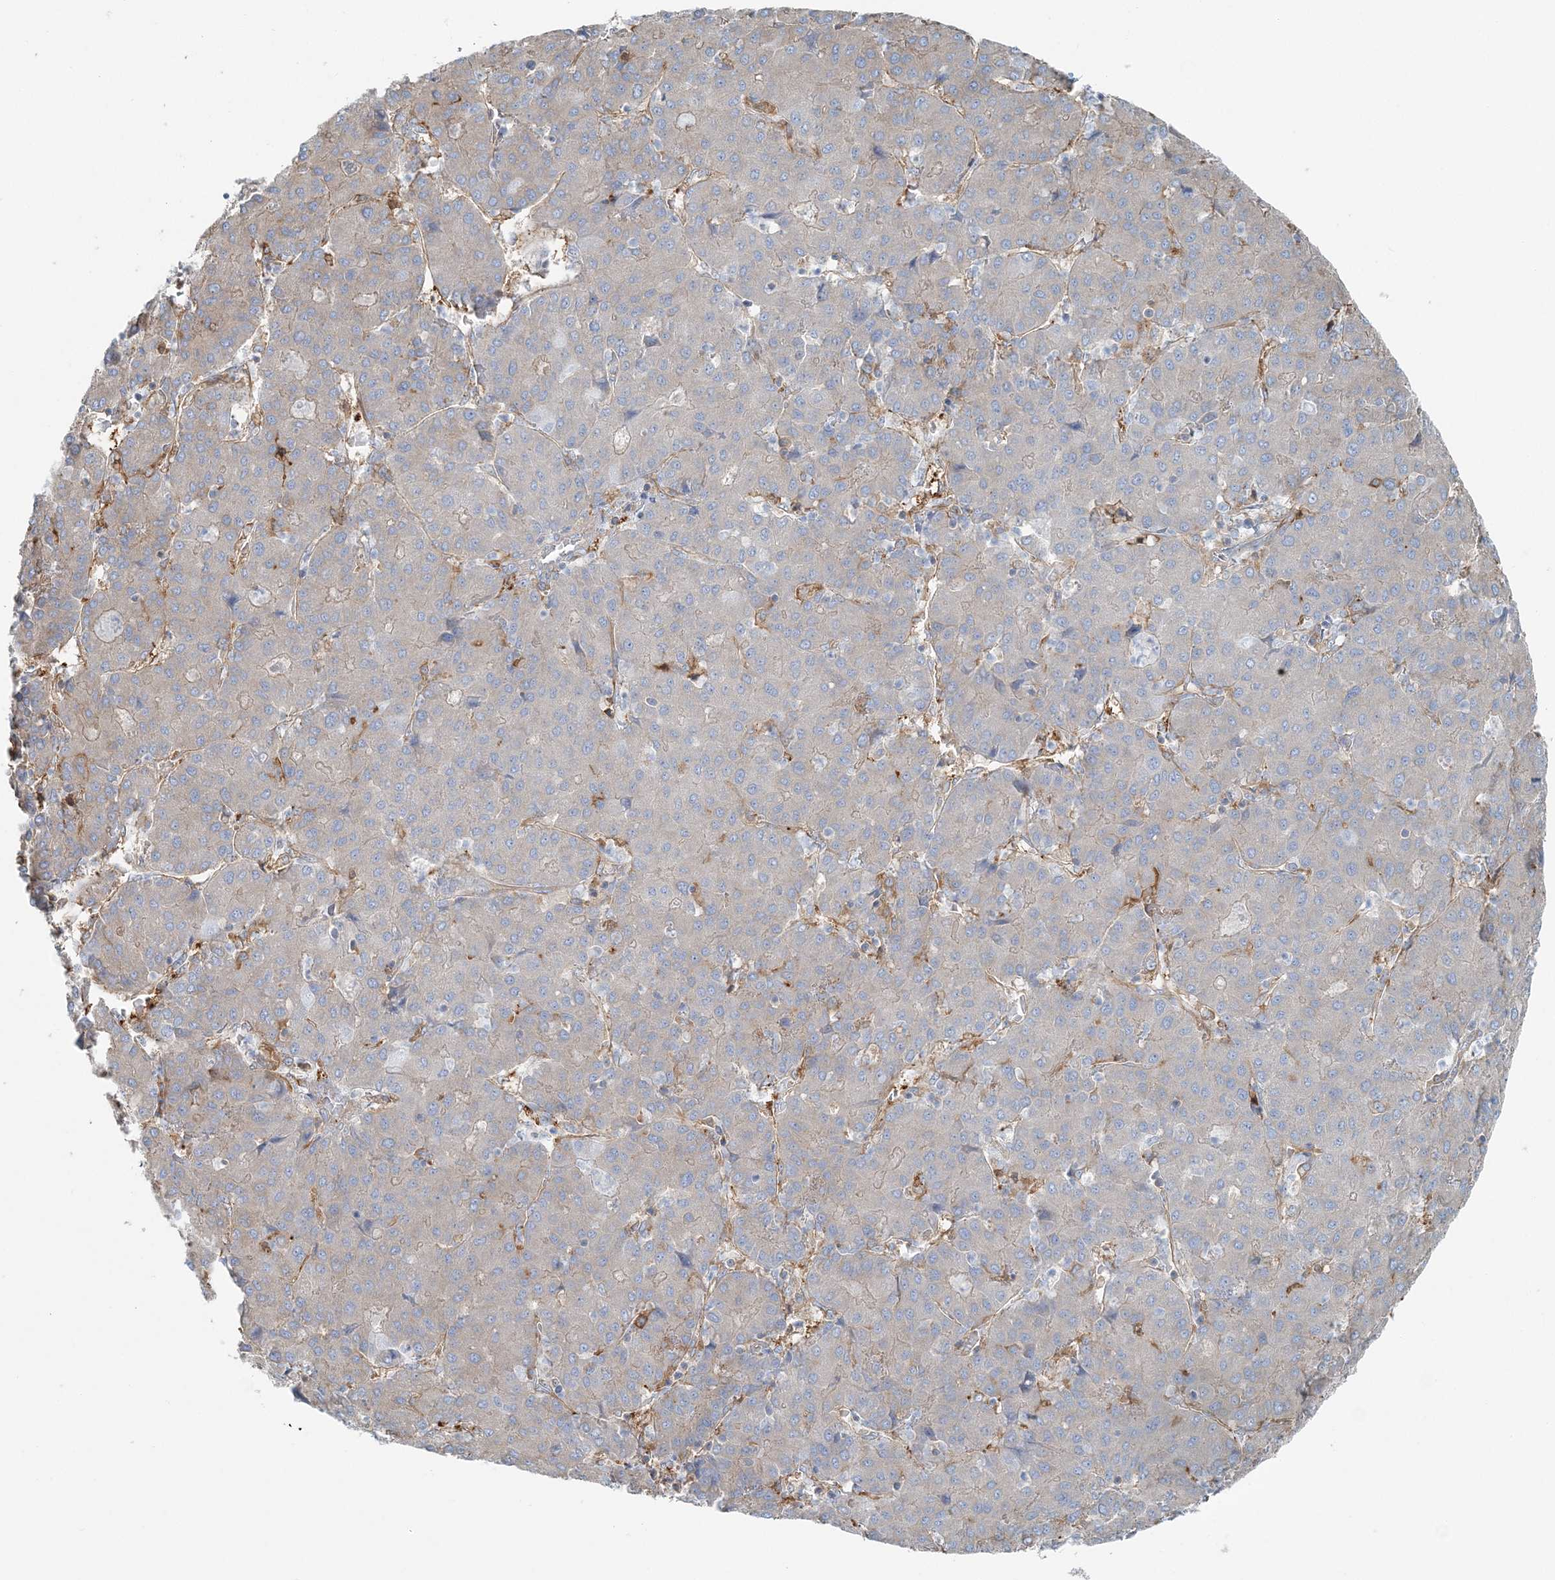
{"staining": {"intensity": "negative", "quantity": "none", "location": "none"}, "tissue": "liver cancer", "cell_type": "Tumor cells", "image_type": "cancer", "snomed": [{"axis": "morphology", "description": "Carcinoma, Hepatocellular, NOS"}, {"axis": "topography", "description": "Liver"}], "caption": "High power microscopy photomicrograph of an immunohistochemistry (IHC) histopathology image of liver cancer, revealing no significant staining in tumor cells.", "gene": "SNX2", "patient": {"sex": "male", "age": 65}}